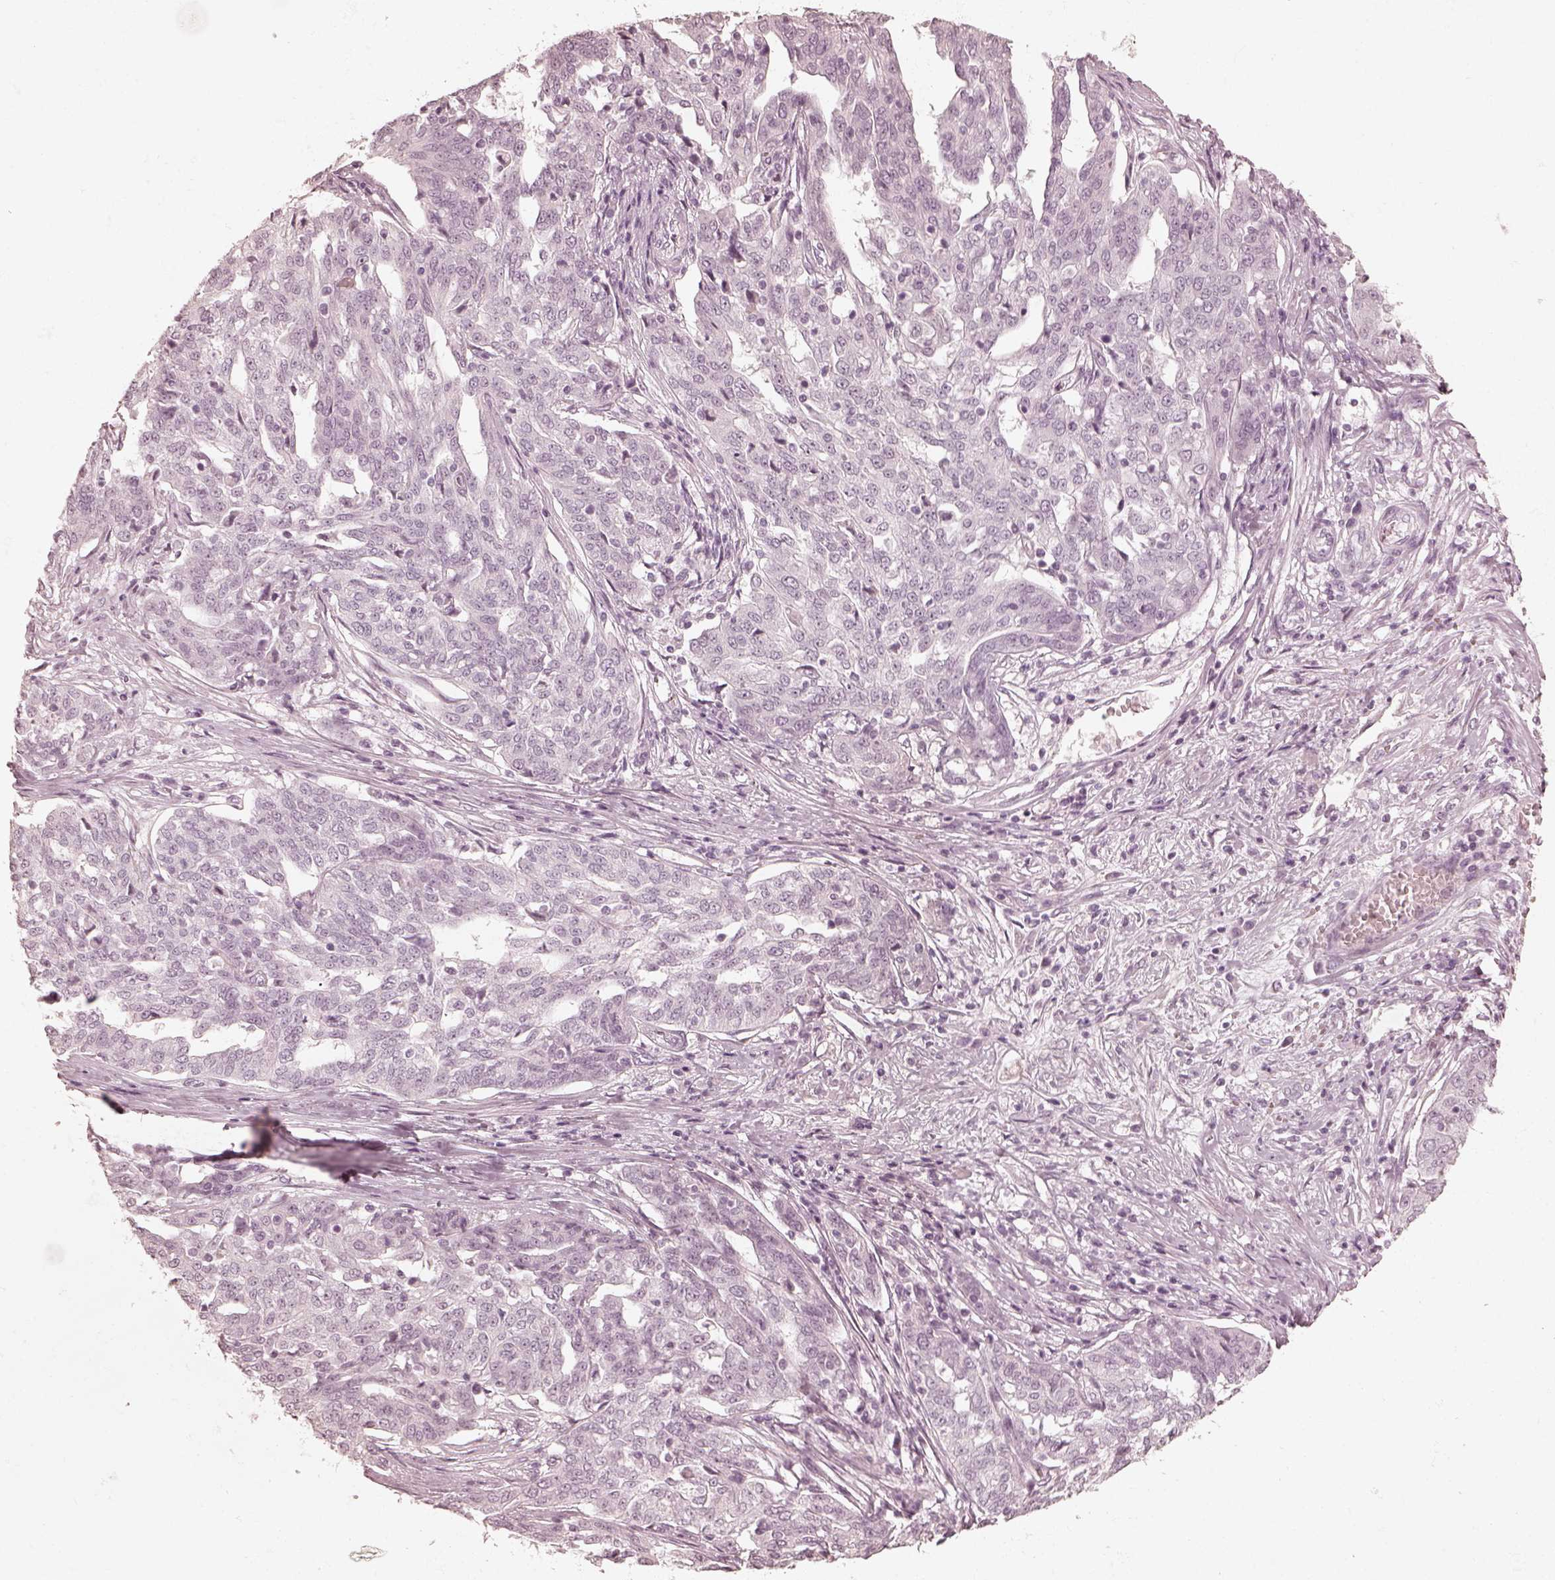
{"staining": {"intensity": "negative", "quantity": "none", "location": "none"}, "tissue": "ovarian cancer", "cell_type": "Tumor cells", "image_type": "cancer", "snomed": [{"axis": "morphology", "description": "Cystadenocarcinoma, serous, NOS"}, {"axis": "topography", "description": "Ovary"}], "caption": "The immunohistochemistry histopathology image has no significant positivity in tumor cells of ovarian serous cystadenocarcinoma tissue.", "gene": "CALR3", "patient": {"sex": "female", "age": 67}}